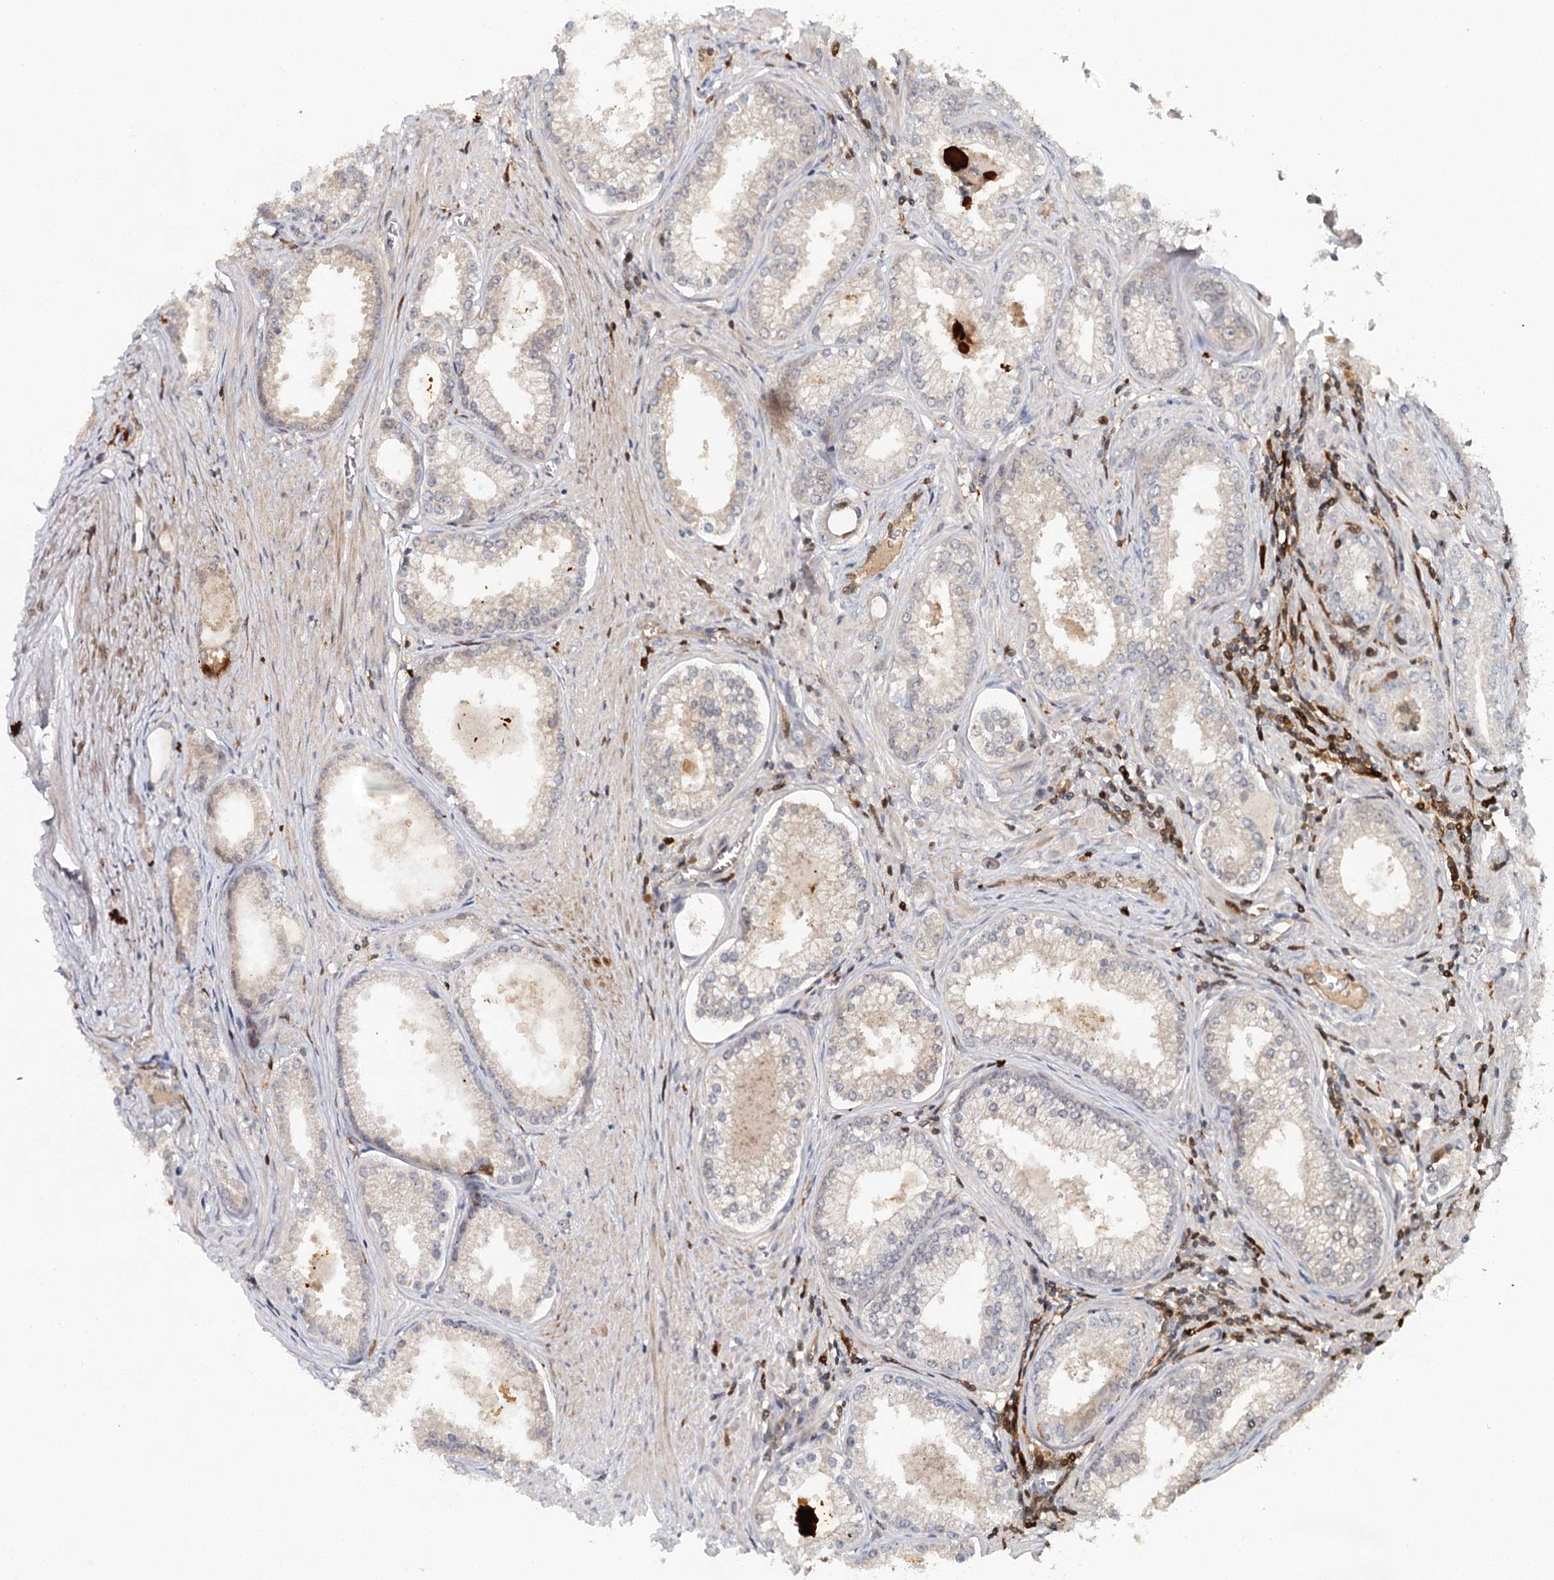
{"staining": {"intensity": "negative", "quantity": "none", "location": "none"}, "tissue": "prostate cancer", "cell_type": "Tumor cells", "image_type": "cancer", "snomed": [{"axis": "morphology", "description": "Adenocarcinoma, High grade"}, {"axis": "topography", "description": "Prostate"}], "caption": "DAB (3,3'-diaminobenzidine) immunohistochemical staining of prostate cancer demonstrates no significant positivity in tumor cells. (Immunohistochemistry (ihc), brightfield microscopy, high magnification).", "gene": "SLC41A2", "patient": {"sex": "male", "age": 68}}